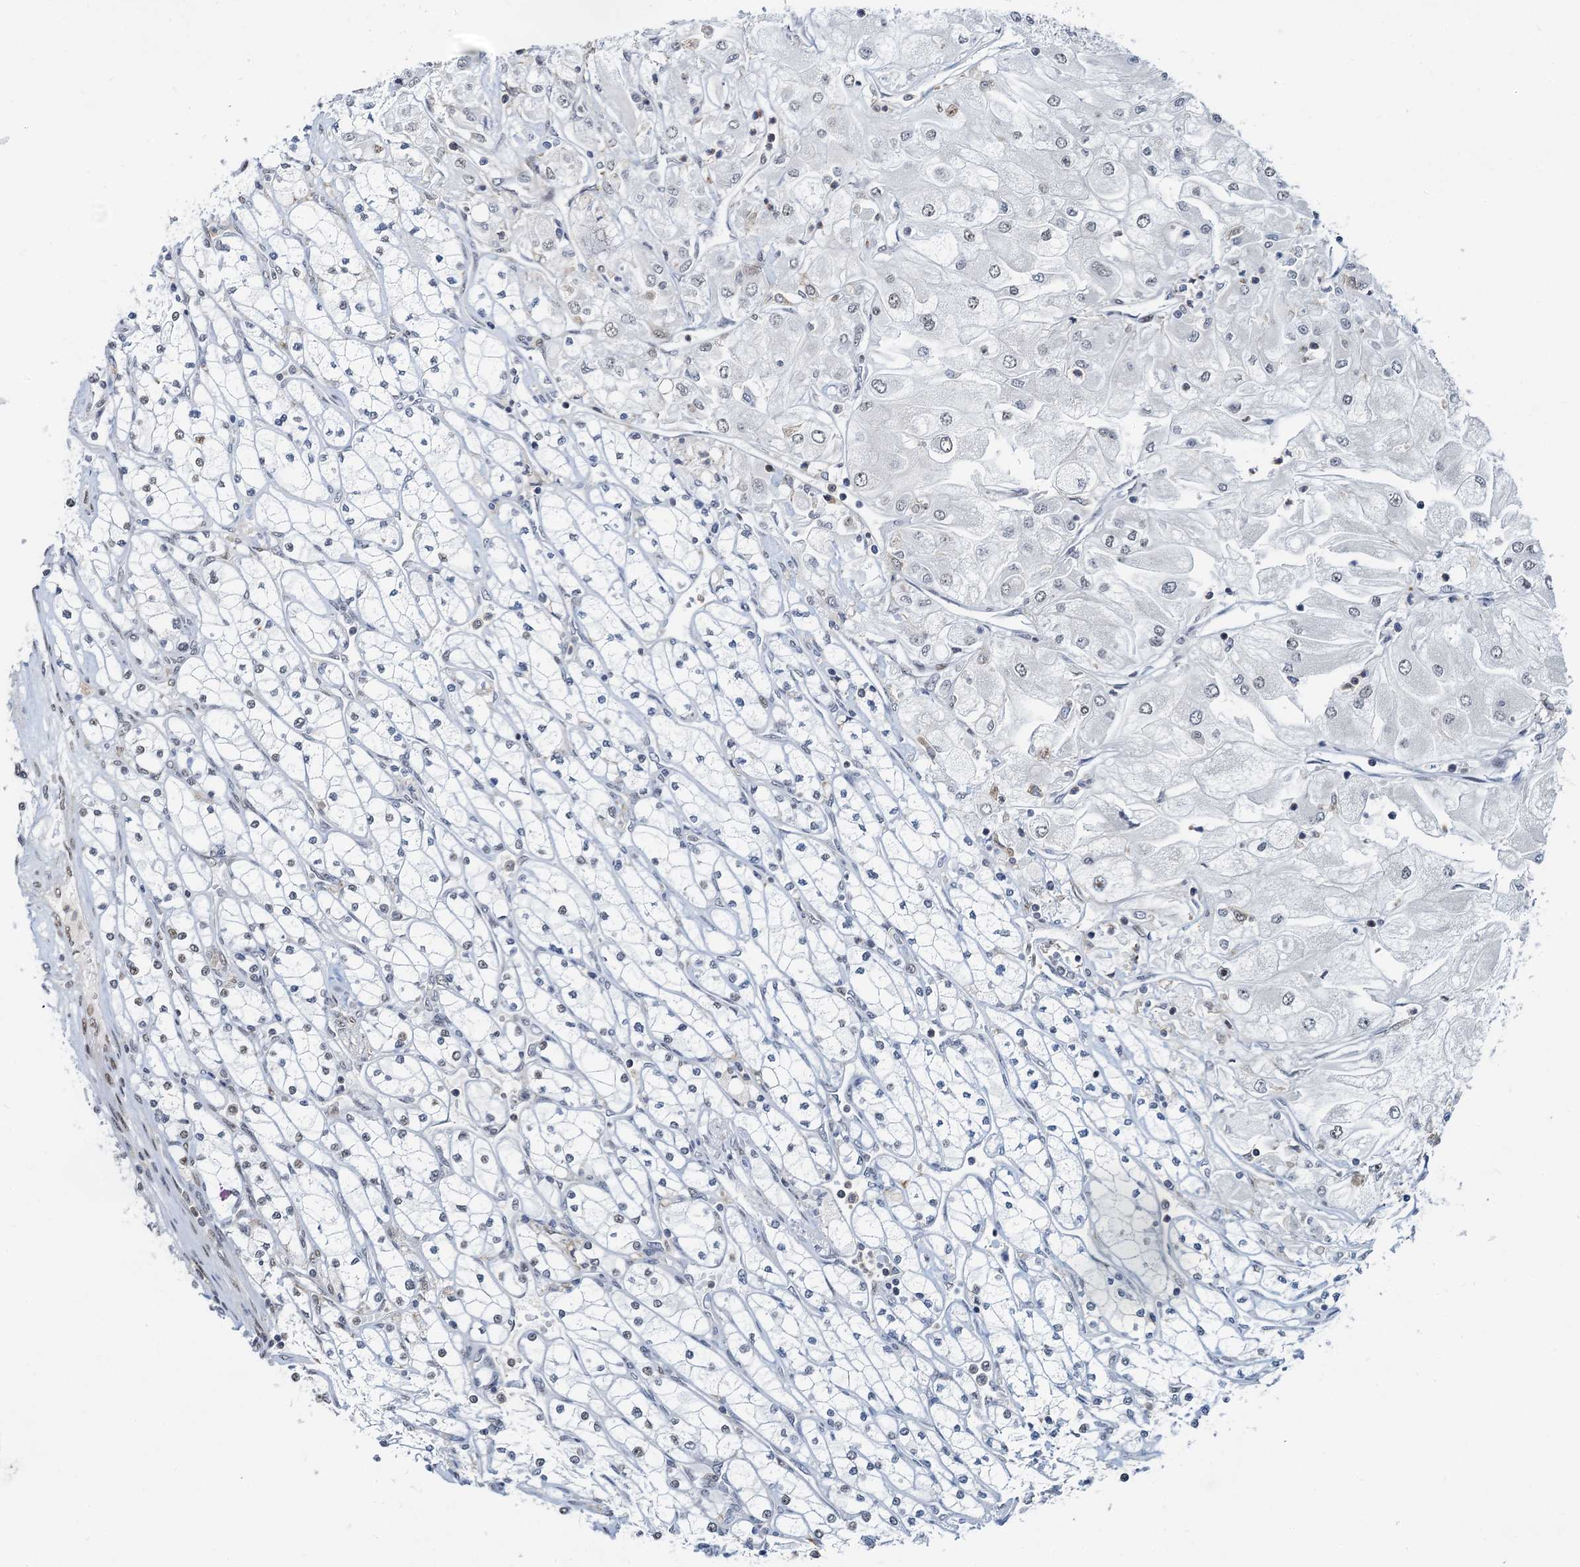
{"staining": {"intensity": "weak", "quantity": "<25%", "location": "nuclear"}, "tissue": "renal cancer", "cell_type": "Tumor cells", "image_type": "cancer", "snomed": [{"axis": "morphology", "description": "Adenocarcinoma, NOS"}, {"axis": "topography", "description": "Kidney"}], "caption": "Tumor cells are negative for brown protein staining in renal cancer. Nuclei are stained in blue.", "gene": "RBM26", "patient": {"sex": "male", "age": 80}}